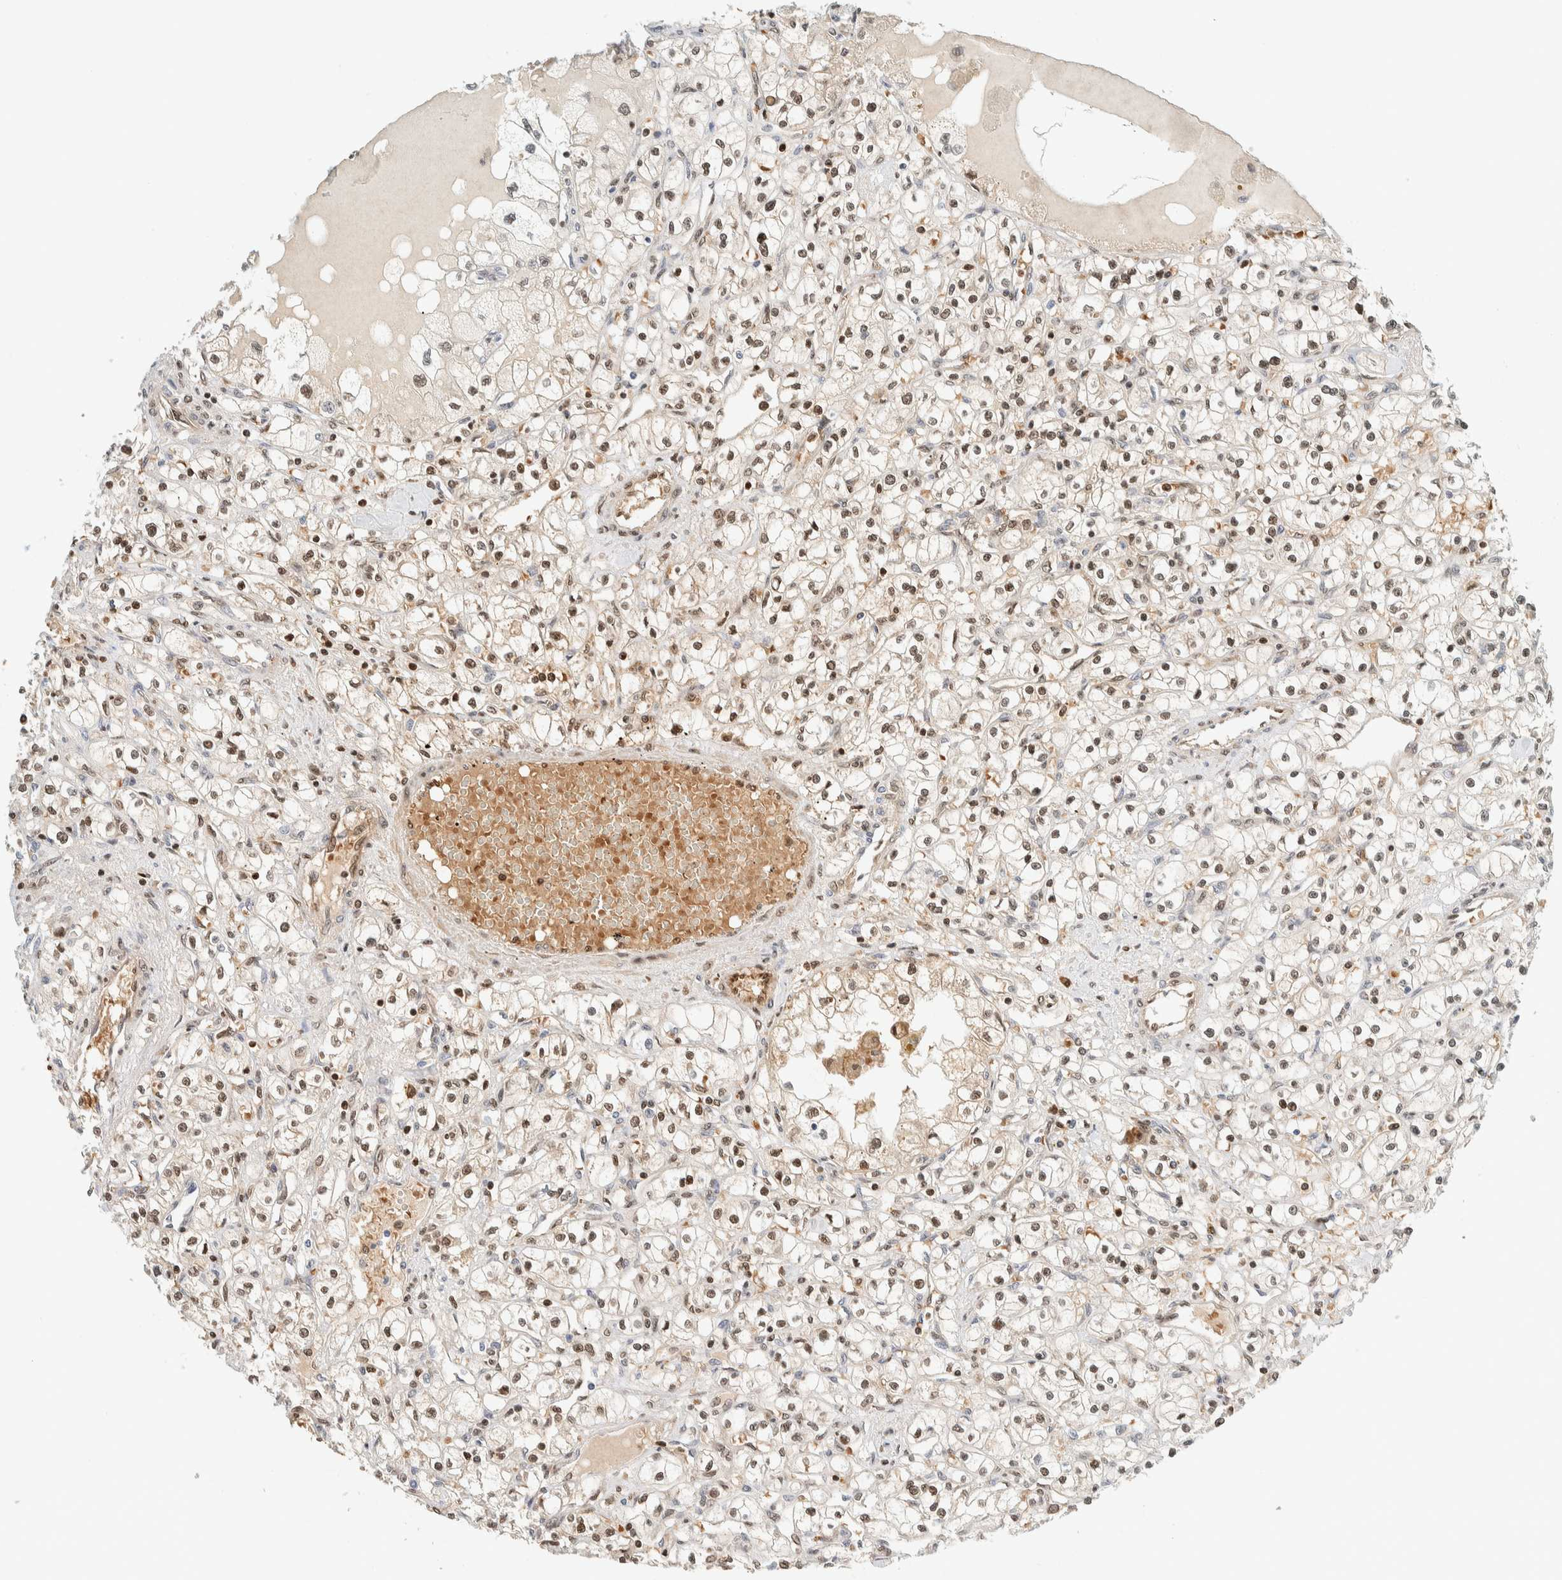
{"staining": {"intensity": "moderate", "quantity": ">75%", "location": "cytoplasmic/membranous,nuclear"}, "tissue": "renal cancer", "cell_type": "Tumor cells", "image_type": "cancer", "snomed": [{"axis": "morphology", "description": "Adenocarcinoma, NOS"}, {"axis": "topography", "description": "Kidney"}], "caption": "Tumor cells exhibit medium levels of moderate cytoplasmic/membranous and nuclear expression in about >75% of cells in human renal adenocarcinoma.", "gene": "TSTD2", "patient": {"sex": "male", "age": 56}}